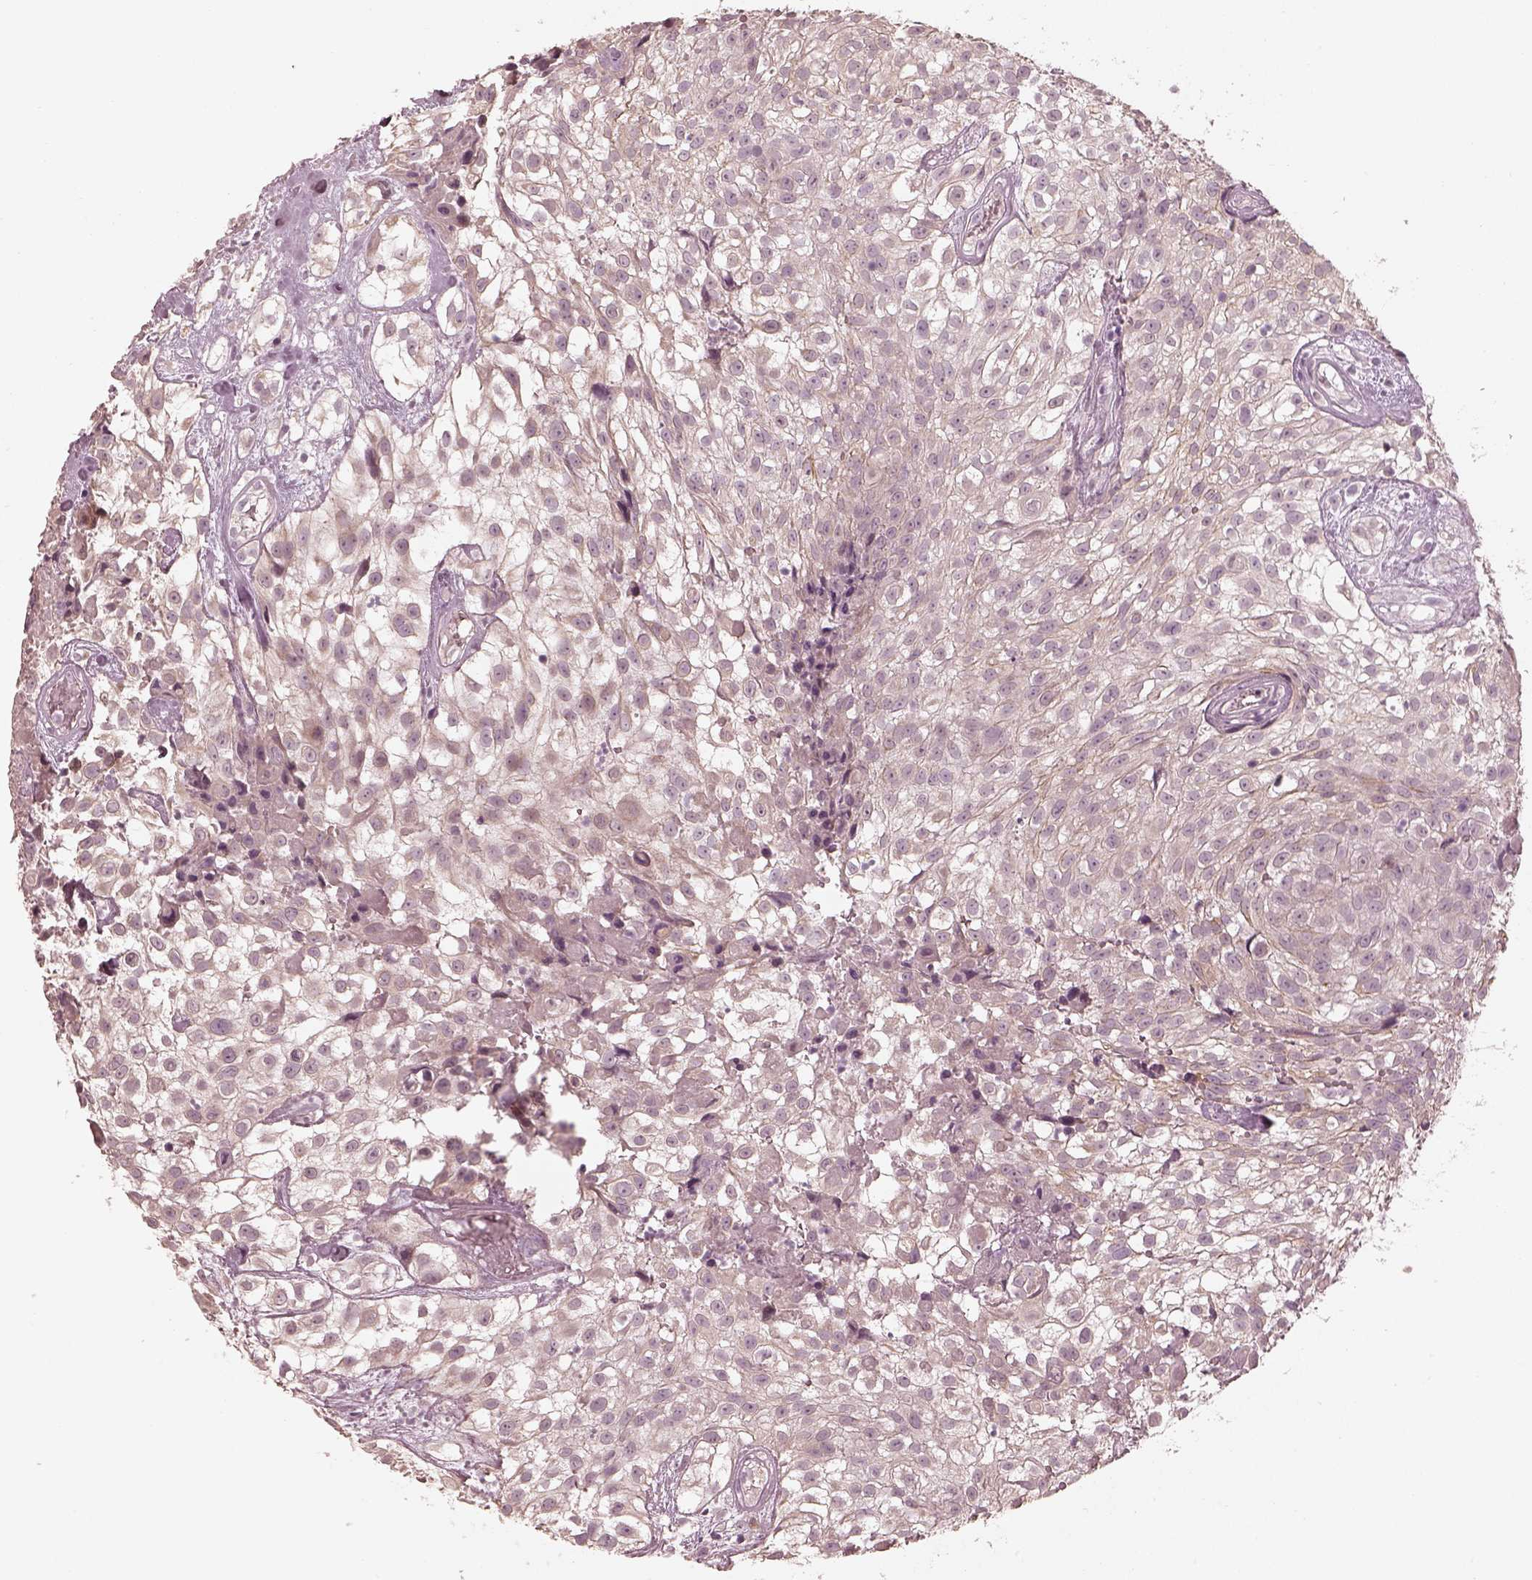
{"staining": {"intensity": "weak", "quantity": "<25%", "location": "cytoplasmic/membranous"}, "tissue": "urothelial cancer", "cell_type": "Tumor cells", "image_type": "cancer", "snomed": [{"axis": "morphology", "description": "Urothelial carcinoma, High grade"}, {"axis": "topography", "description": "Urinary bladder"}], "caption": "Tumor cells are negative for protein expression in human urothelial carcinoma (high-grade).", "gene": "SLC25A46", "patient": {"sex": "male", "age": 56}}